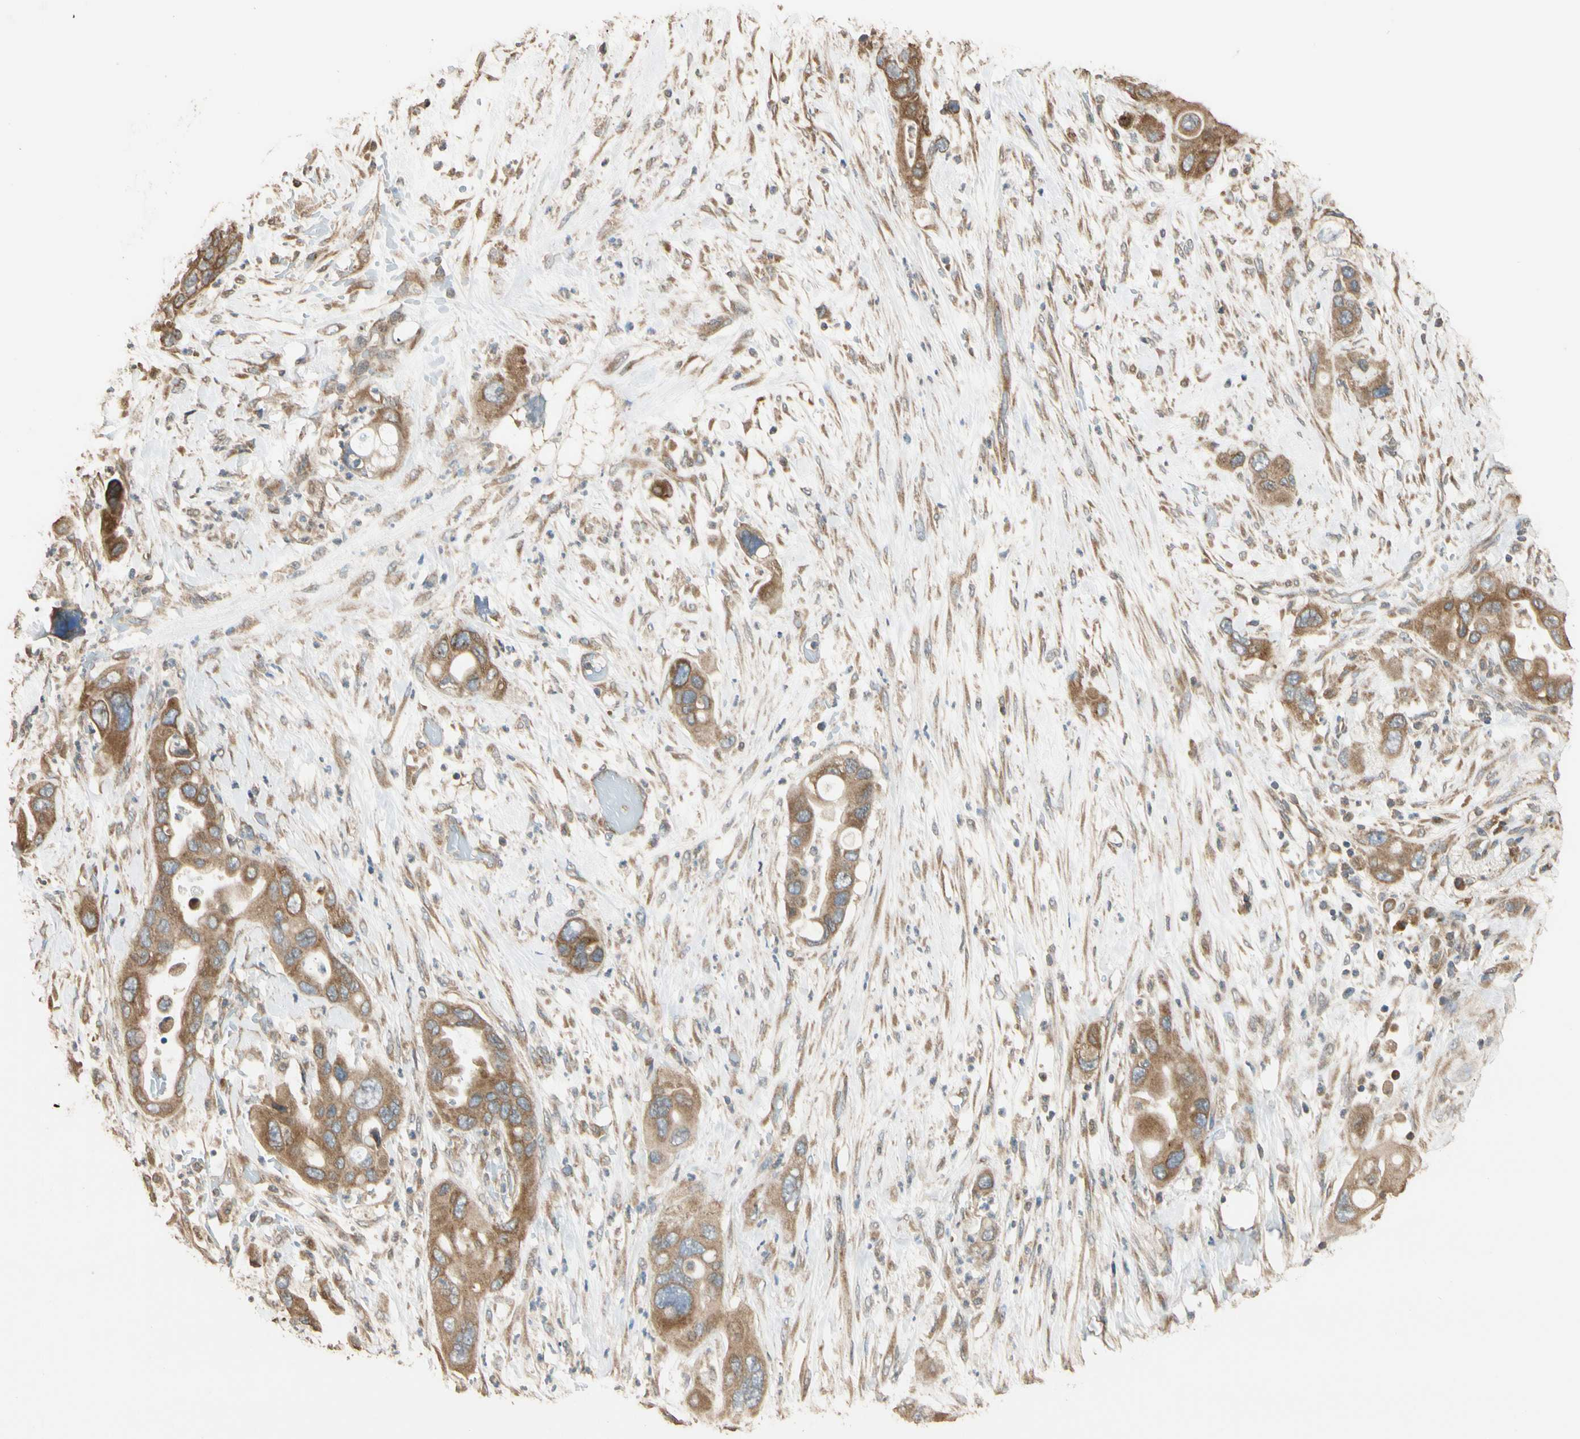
{"staining": {"intensity": "moderate", "quantity": ">75%", "location": "cytoplasmic/membranous"}, "tissue": "pancreatic cancer", "cell_type": "Tumor cells", "image_type": "cancer", "snomed": [{"axis": "morphology", "description": "Adenocarcinoma, NOS"}, {"axis": "topography", "description": "Pancreas"}], "caption": "A medium amount of moderate cytoplasmic/membranous staining is present in approximately >75% of tumor cells in pancreatic cancer tissue.", "gene": "STX18", "patient": {"sex": "female", "age": 71}}